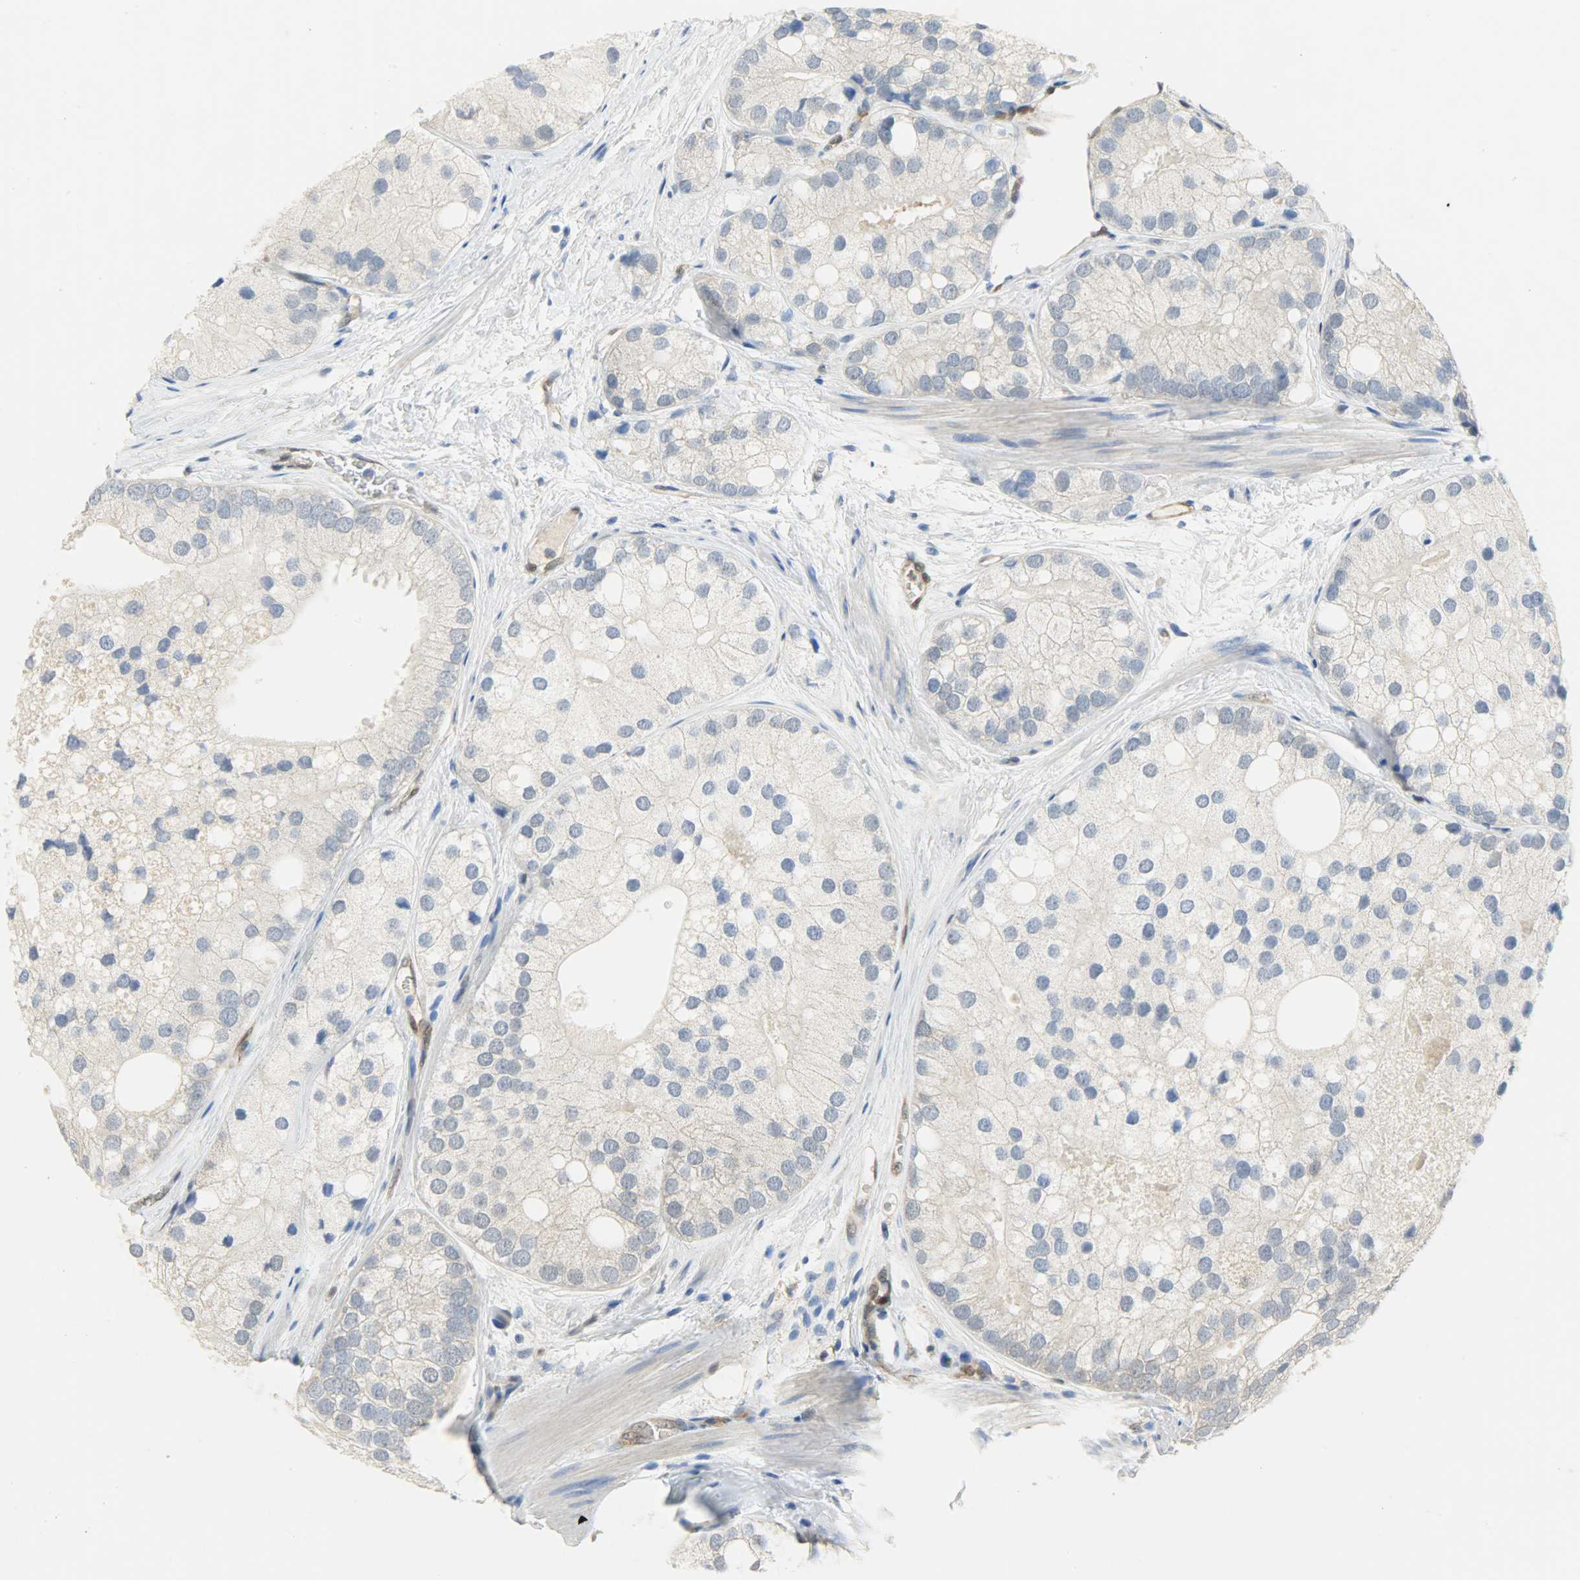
{"staining": {"intensity": "negative", "quantity": "none", "location": "none"}, "tissue": "prostate cancer", "cell_type": "Tumor cells", "image_type": "cancer", "snomed": [{"axis": "morphology", "description": "Adenocarcinoma, Low grade"}, {"axis": "topography", "description": "Prostate"}], "caption": "Protein analysis of prostate cancer shows no significant expression in tumor cells.", "gene": "FKBP1A", "patient": {"sex": "male", "age": 69}}